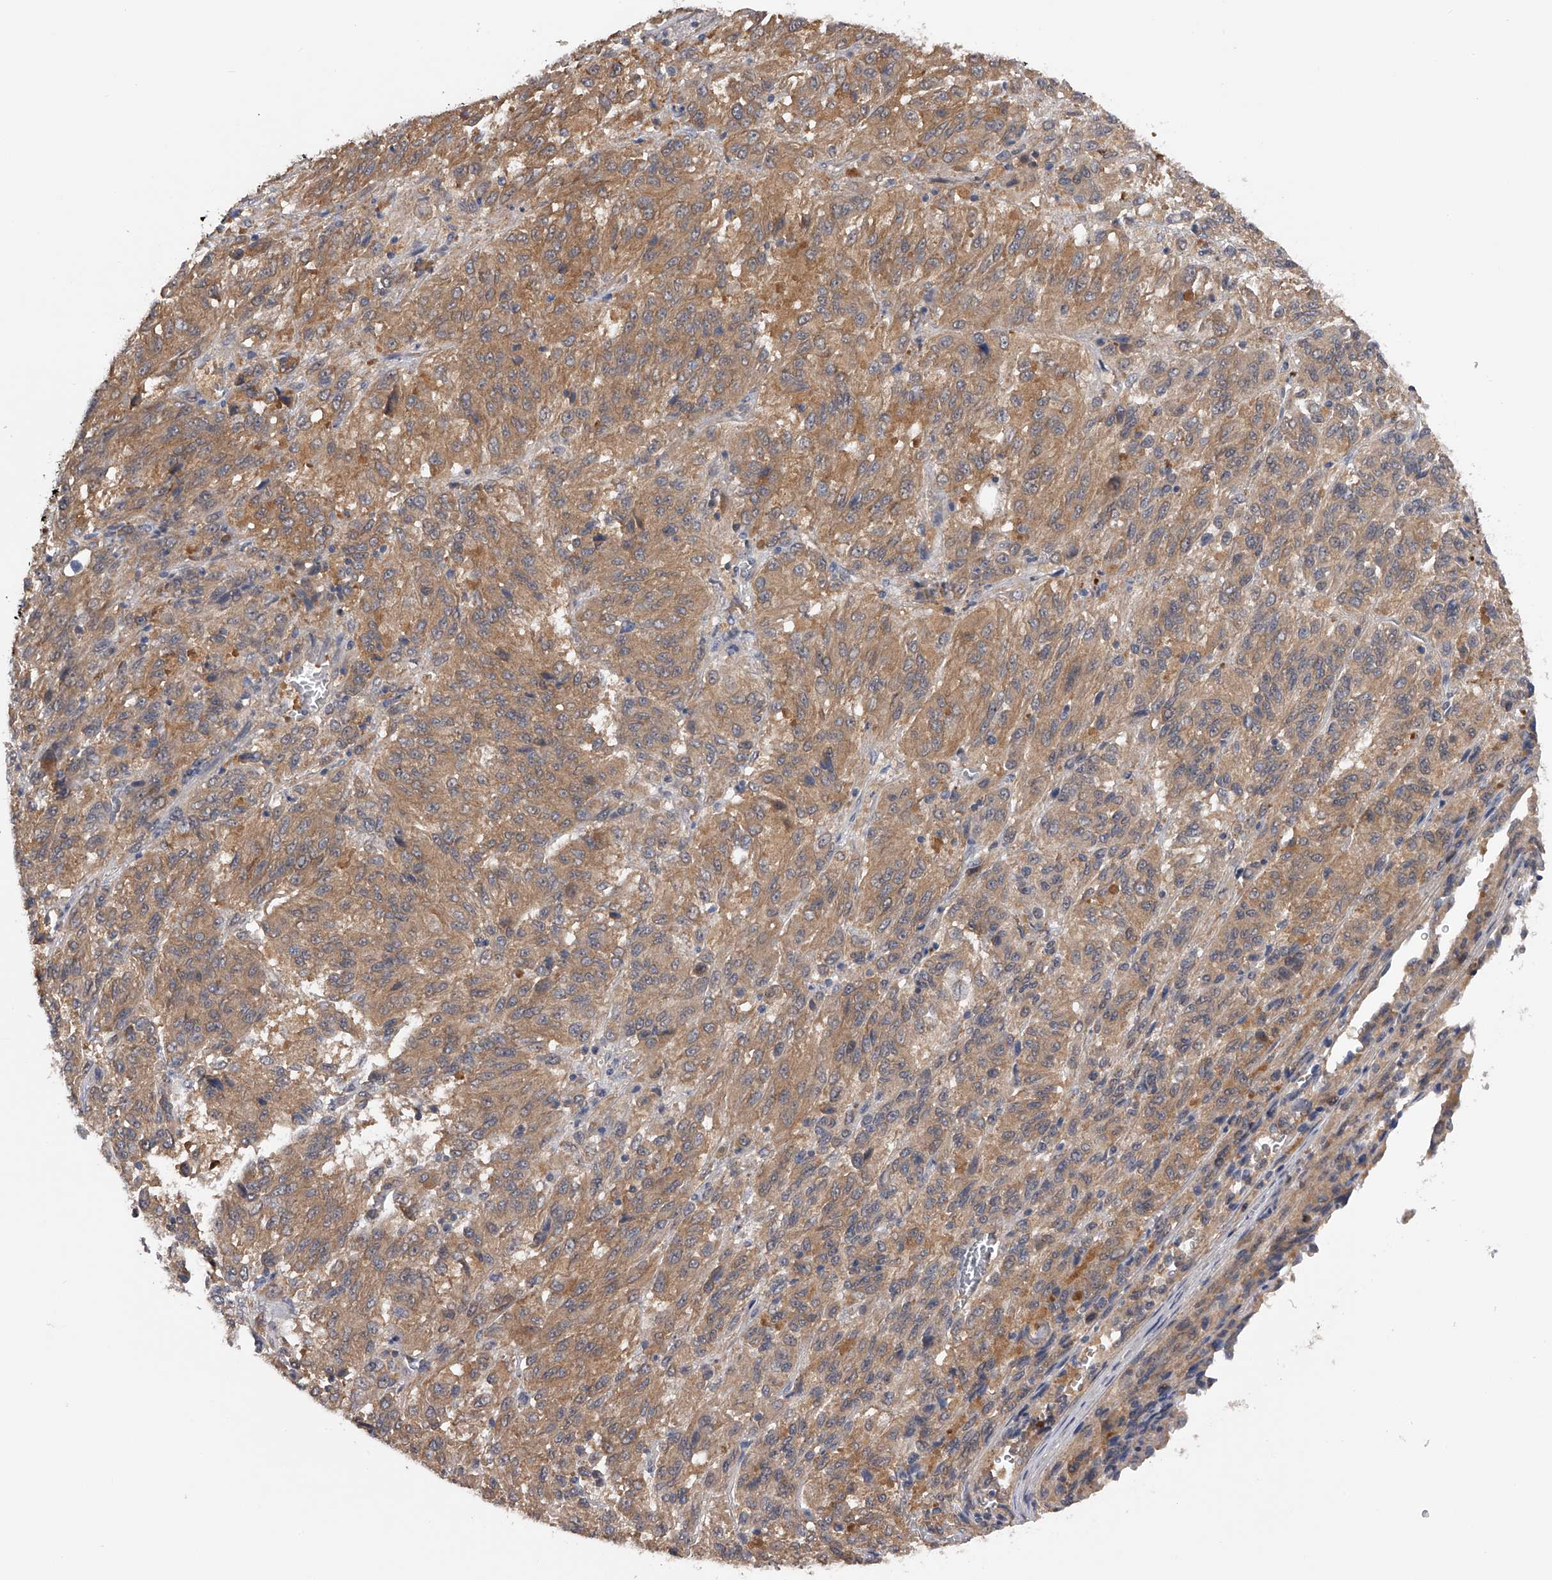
{"staining": {"intensity": "weak", "quantity": ">75%", "location": "cytoplasmic/membranous"}, "tissue": "melanoma", "cell_type": "Tumor cells", "image_type": "cancer", "snomed": [{"axis": "morphology", "description": "Malignant melanoma, Metastatic site"}, {"axis": "topography", "description": "Lung"}], "caption": "Melanoma was stained to show a protein in brown. There is low levels of weak cytoplasmic/membranous positivity in approximately >75% of tumor cells.", "gene": "CFAP298", "patient": {"sex": "male", "age": 64}}